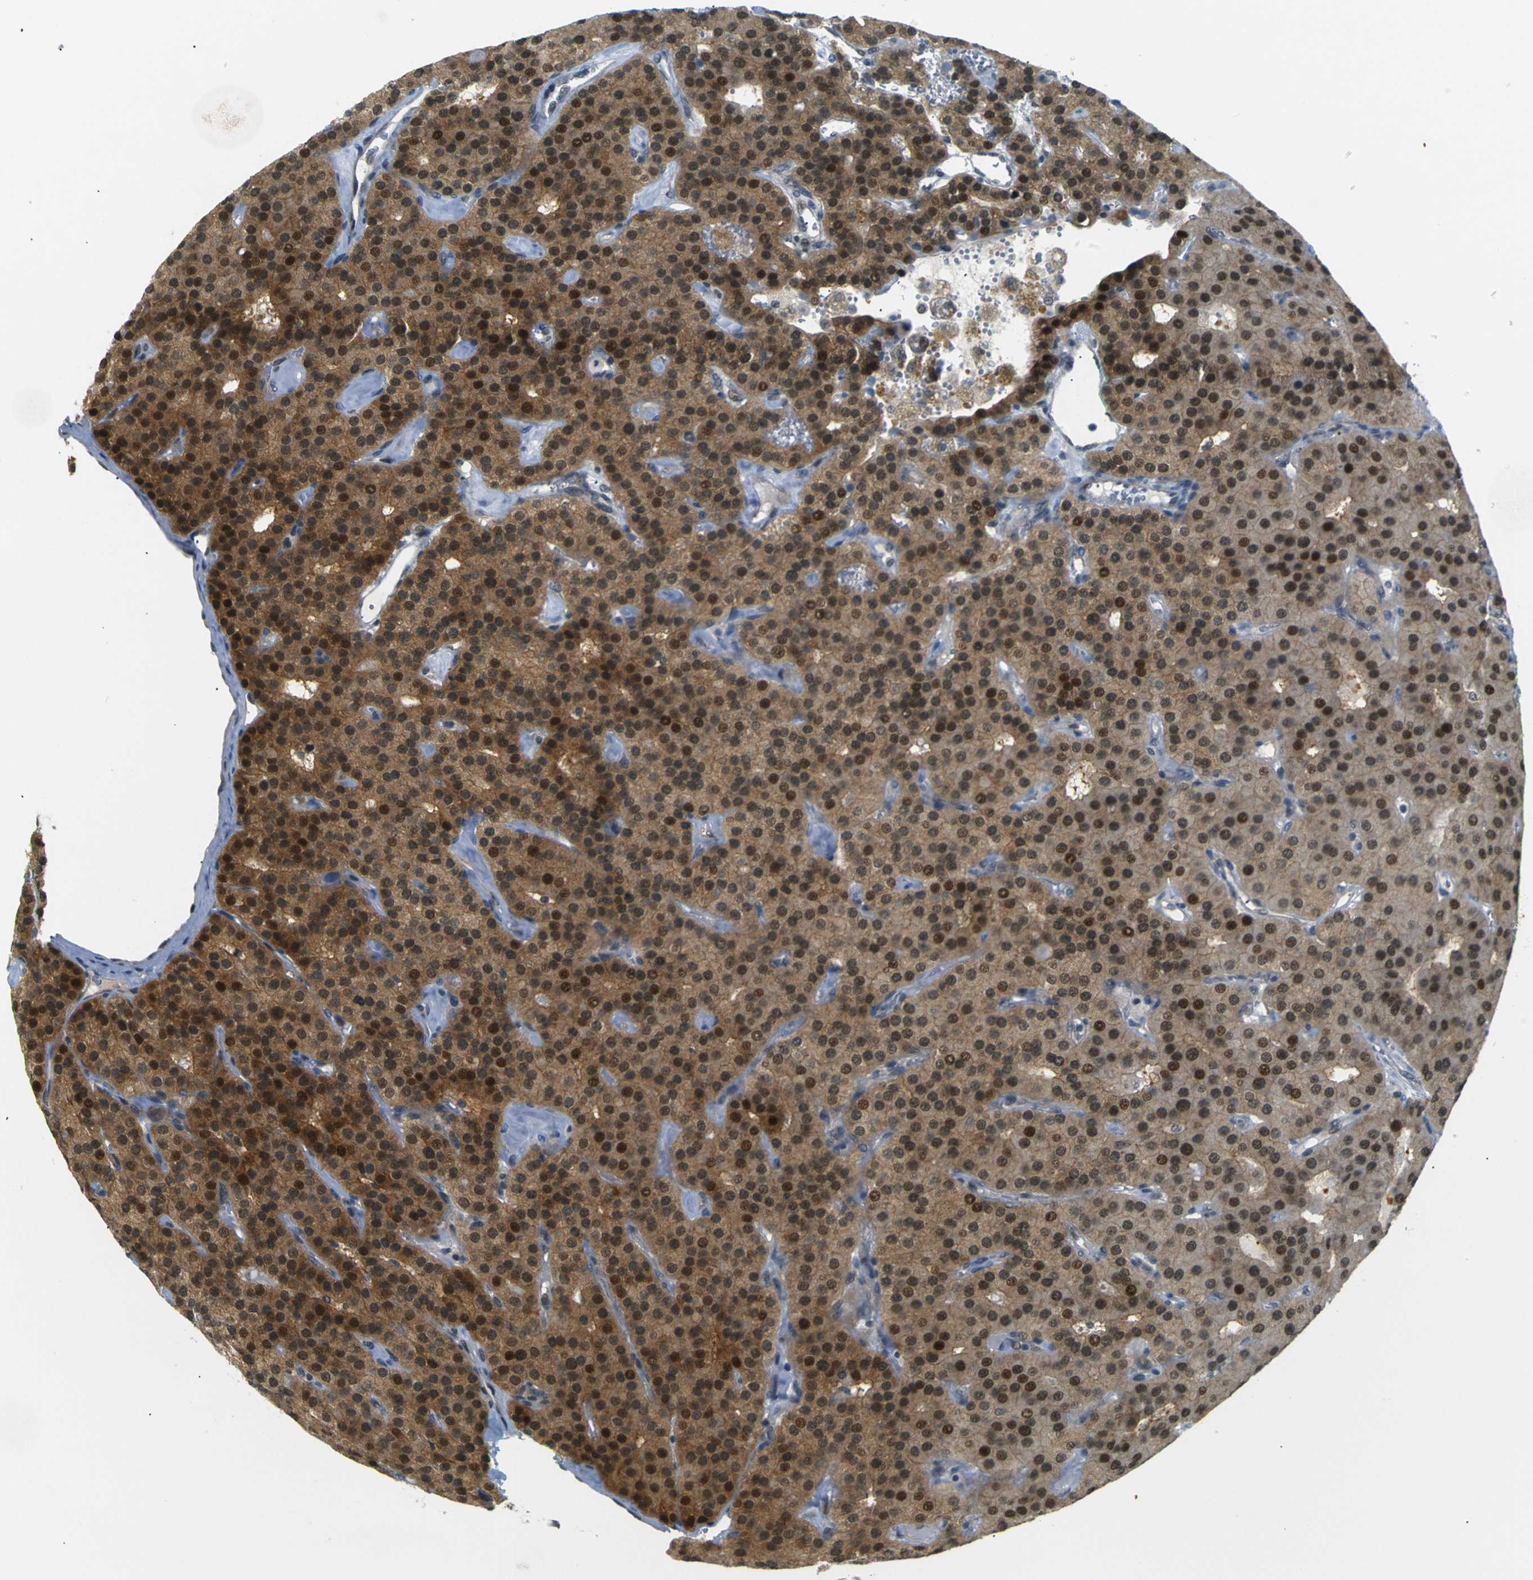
{"staining": {"intensity": "moderate", "quantity": ">75%", "location": "cytoplasmic/membranous,nuclear"}, "tissue": "parathyroid gland", "cell_type": "Glandular cells", "image_type": "normal", "snomed": [{"axis": "morphology", "description": "Normal tissue, NOS"}, {"axis": "morphology", "description": "Adenoma, NOS"}, {"axis": "topography", "description": "Parathyroid gland"}], "caption": "This image demonstrates IHC staining of benign parathyroid gland, with medium moderate cytoplasmic/membranous,nuclear staining in about >75% of glandular cells.", "gene": "SKP1", "patient": {"sex": "female", "age": 86}}